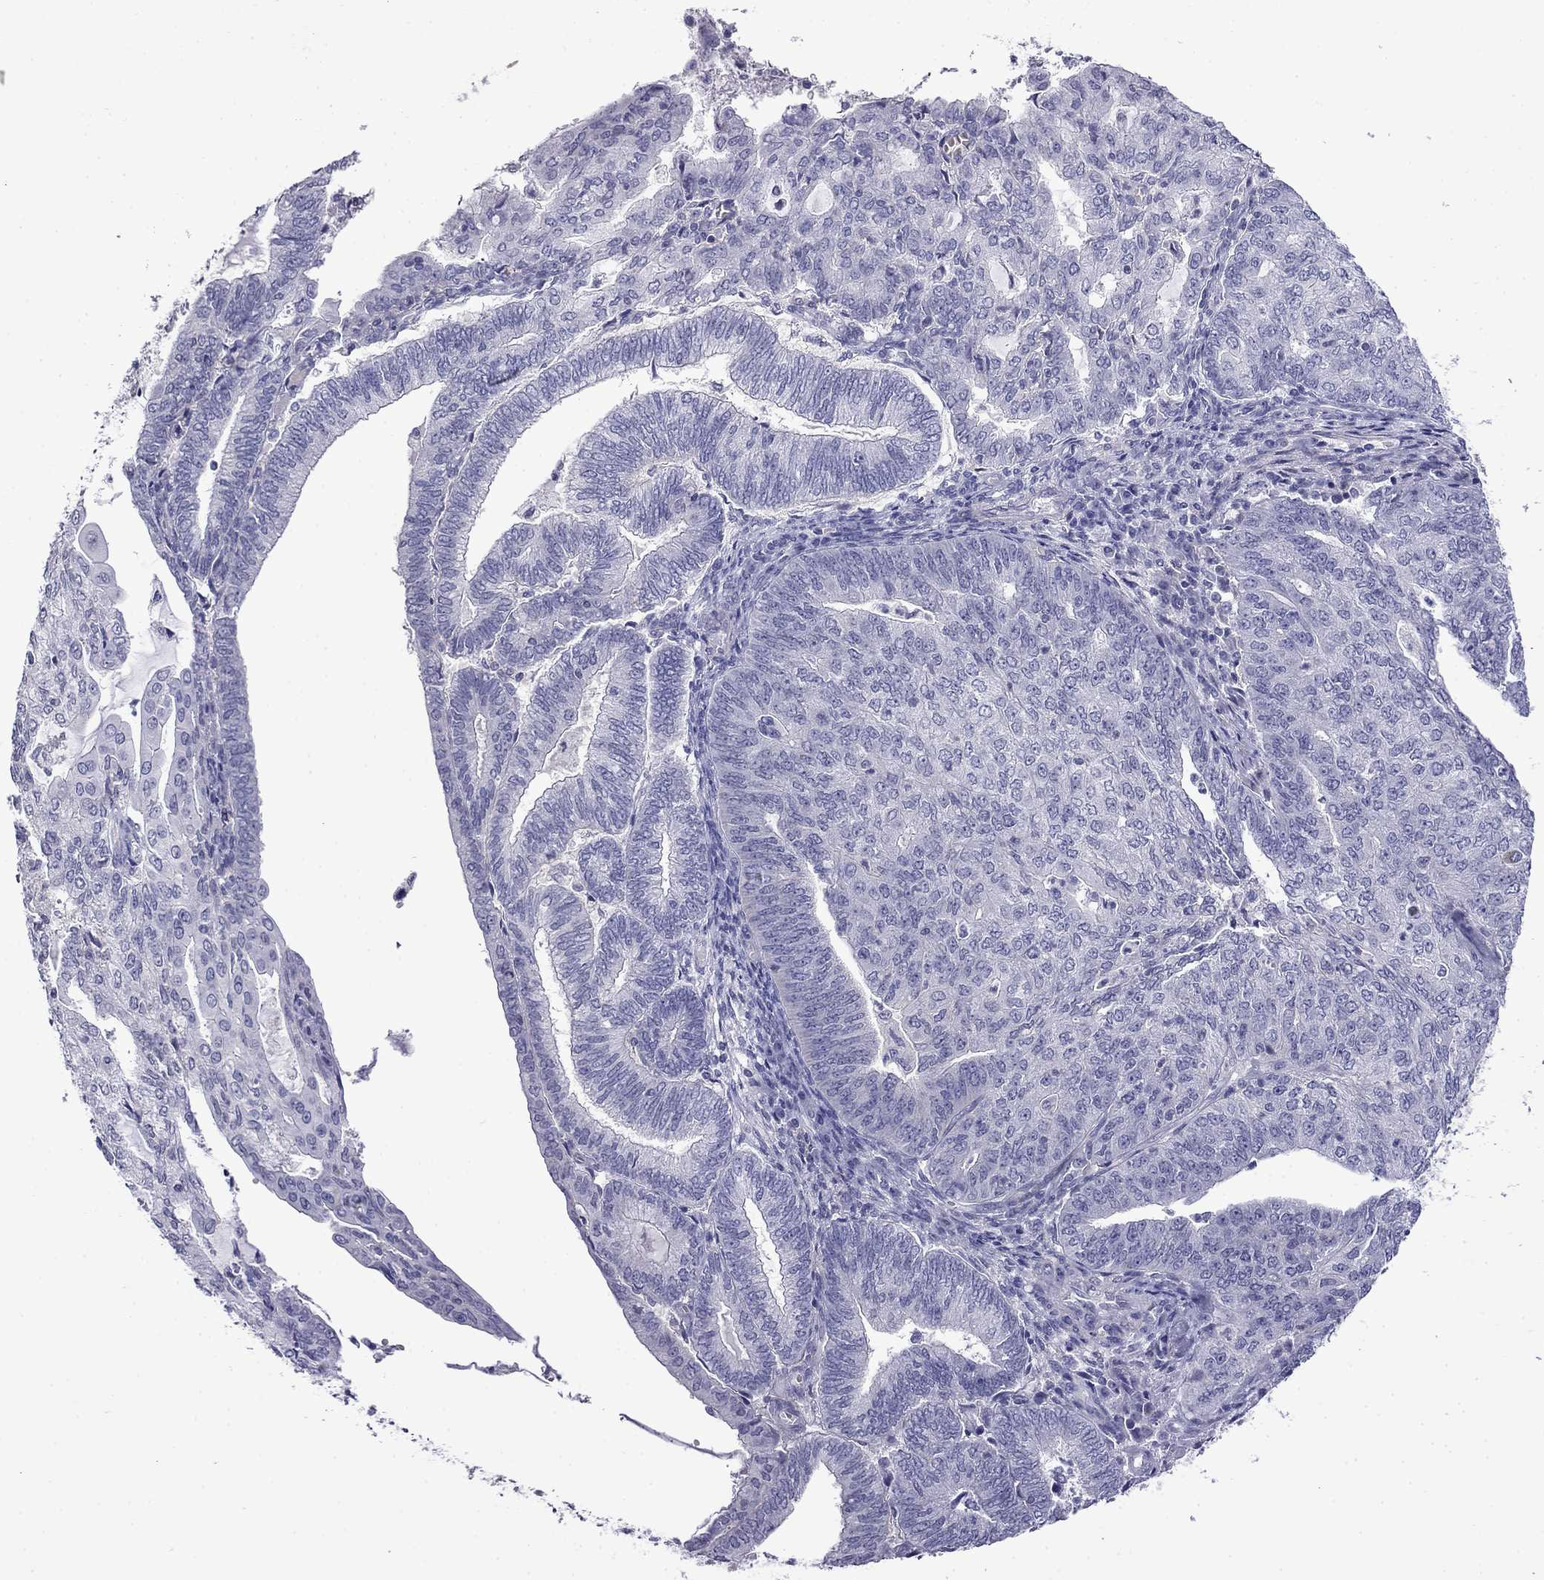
{"staining": {"intensity": "negative", "quantity": "none", "location": "none"}, "tissue": "endometrial cancer", "cell_type": "Tumor cells", "image_type": "cancer", "snomed": [{"axis": "morphology", "description": "Adenocarcinoma, NOS"}, {"axis": "topography", "description": "Endometrium"}], "caption": "High power microscopy histopathology image of an immunohistochemistry photomicrograph of endometrial cancer, revealing no significant staining in tumor cells.", "gene": "PRR18", "patient": {"sex": "female", "age": 82}}